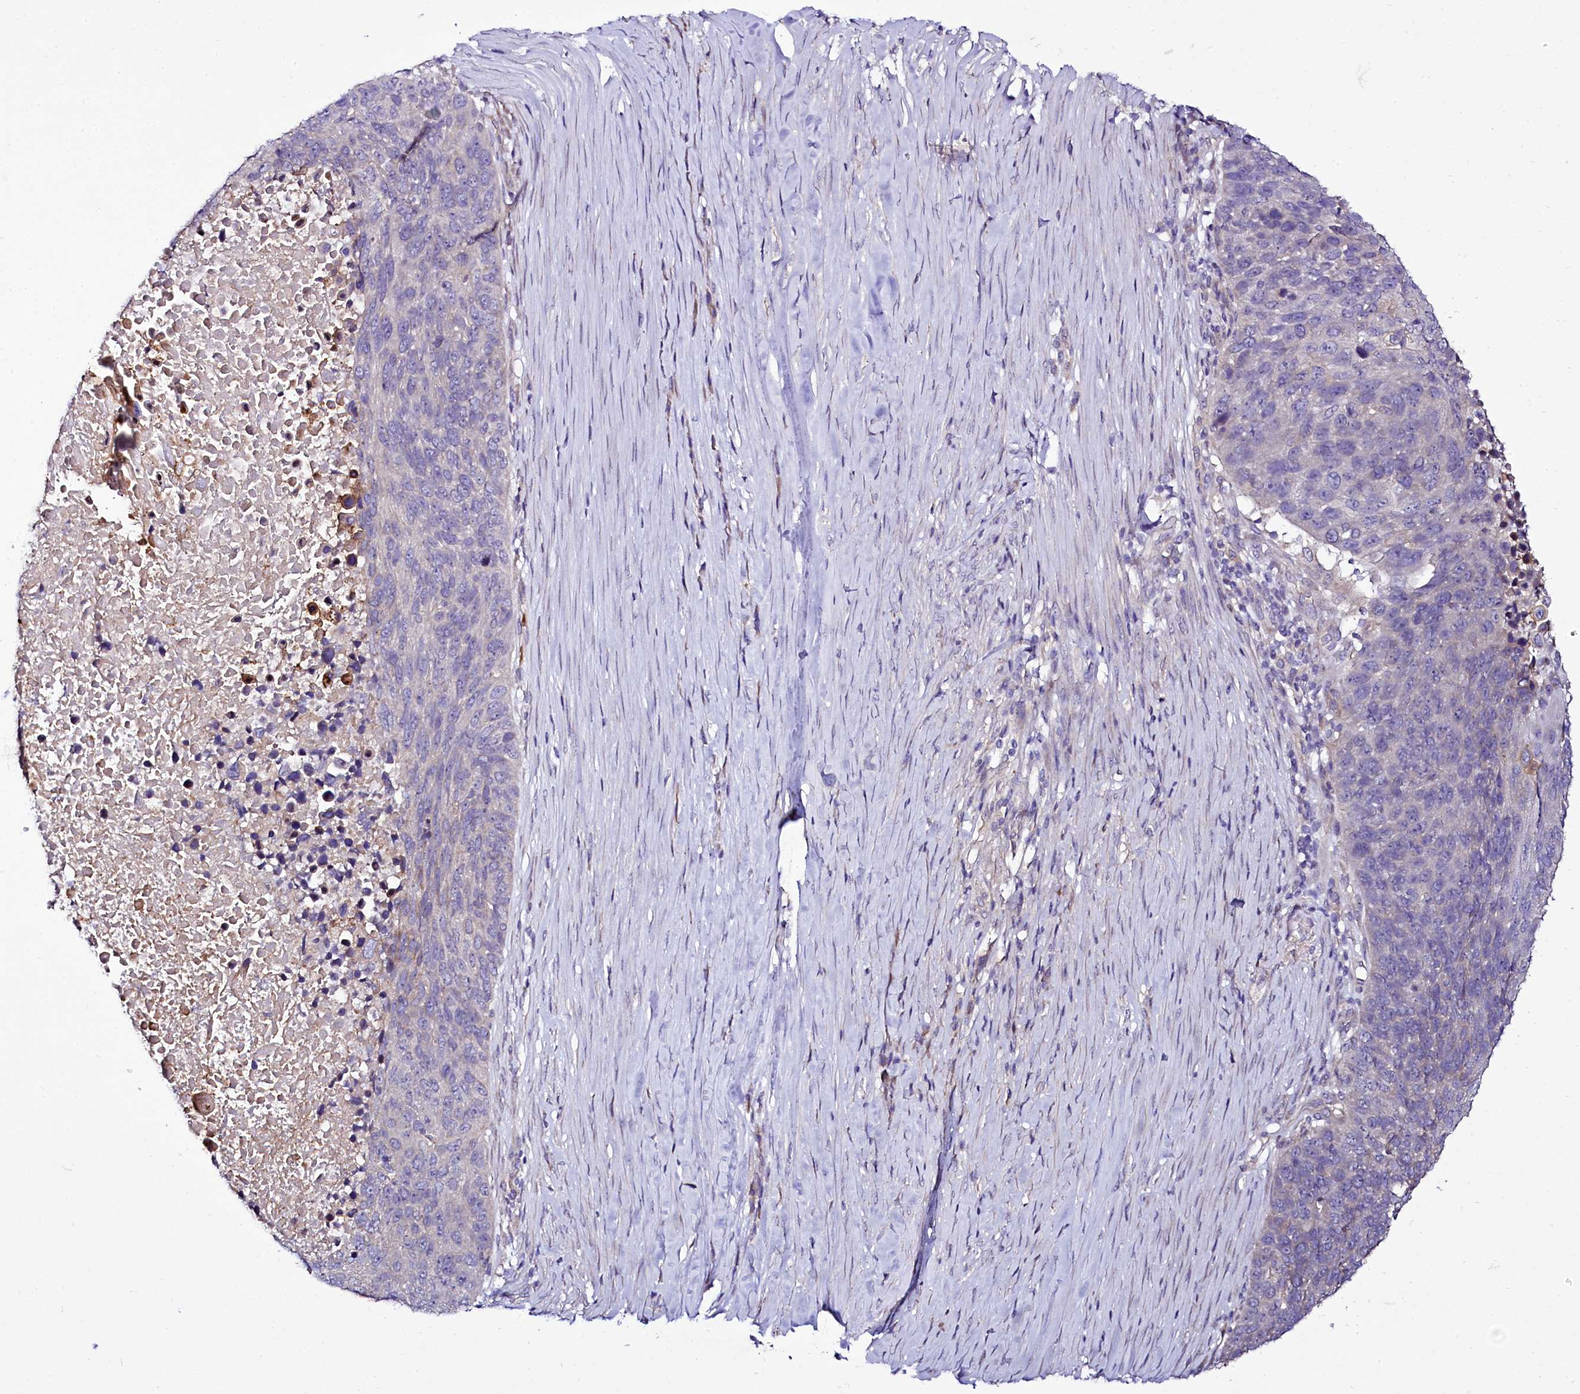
{"staining": {"intensity": "negative", "quantity": "none", "location": "none"}, "tissue": "lung cancer", "cell_type": "Tumor cells", "image_type": "cancer", "snomed": [{"axis": "morphology", "description": "Normal tissue, NOS"}, {"axis": "morphology", "description": "Squamous cell carcinoma, NOS"}, {"axis": "topography", "description": "Lymph node"}, {"axis": "topography", "description": "Lung"}], "caption": "Immunohistochemical staining of human lung squamous cell carcinoma exhibits no significant staining in tumor cells. Nuclei are stained in blue.", "gene": "ZC3H12C", "patient": {"sex": "male", "age": 66}}